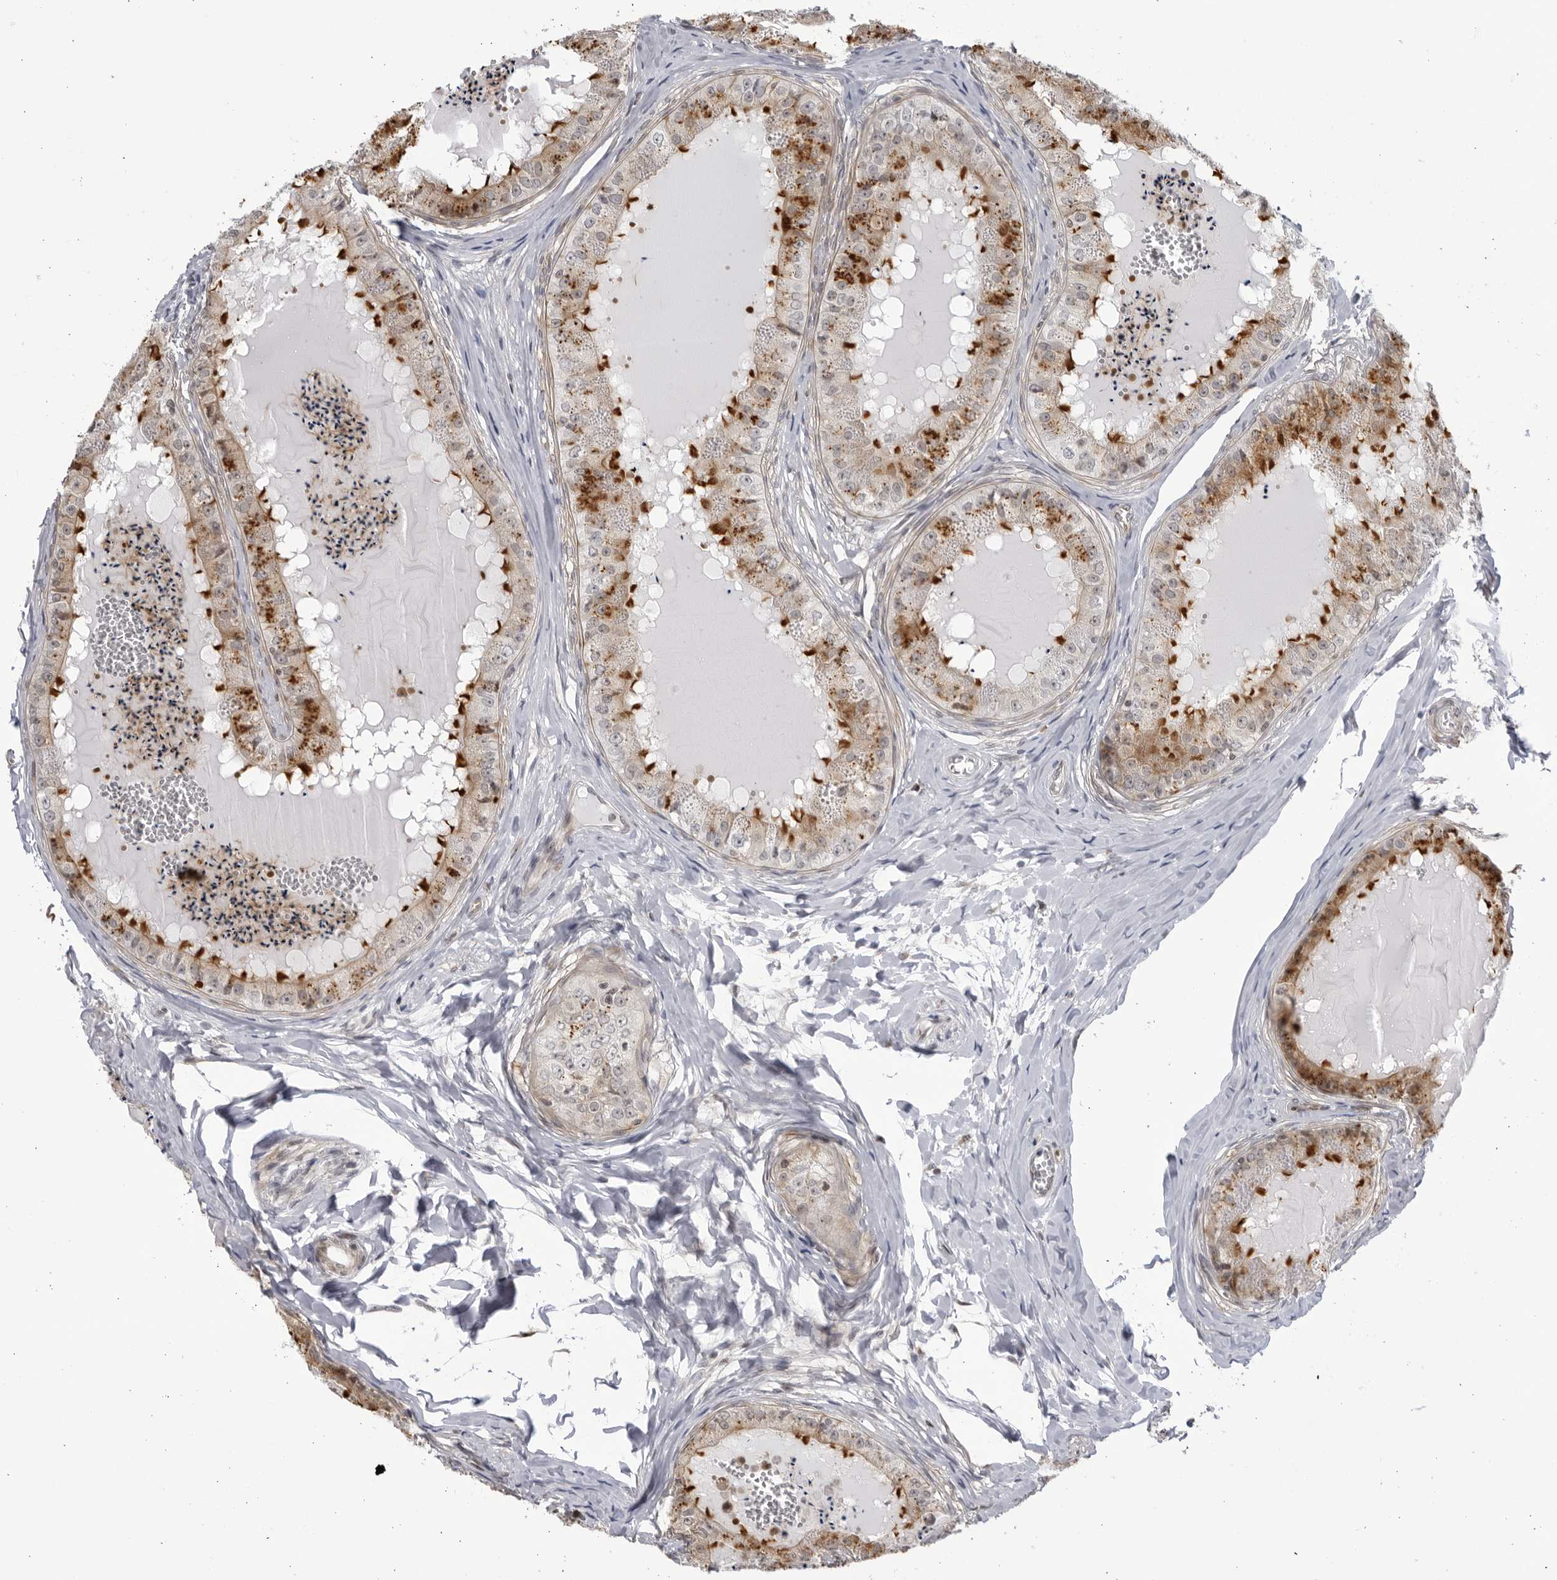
{"staining": {"intensity": "moderate", "quantity": "25%-75%", "location": "cytoplasmic/membranous"}, "tissue": "epididymis", "cell_type": "Glandular cells", "image_type": "normal", "snomed": [{"axis": "morphology", "description": "Normal tissue, NOS"}, {"axis": "topography", "description": "Epididymis"}], "caption": "Immunohistochemistry of benign epididymis shows medium levels of moderate cytoplasmic/membranous expression in approximately 25%-75% of glandular cells.", "gene": "CNBD1", "patient": {"sex": "male", "age": 31}}